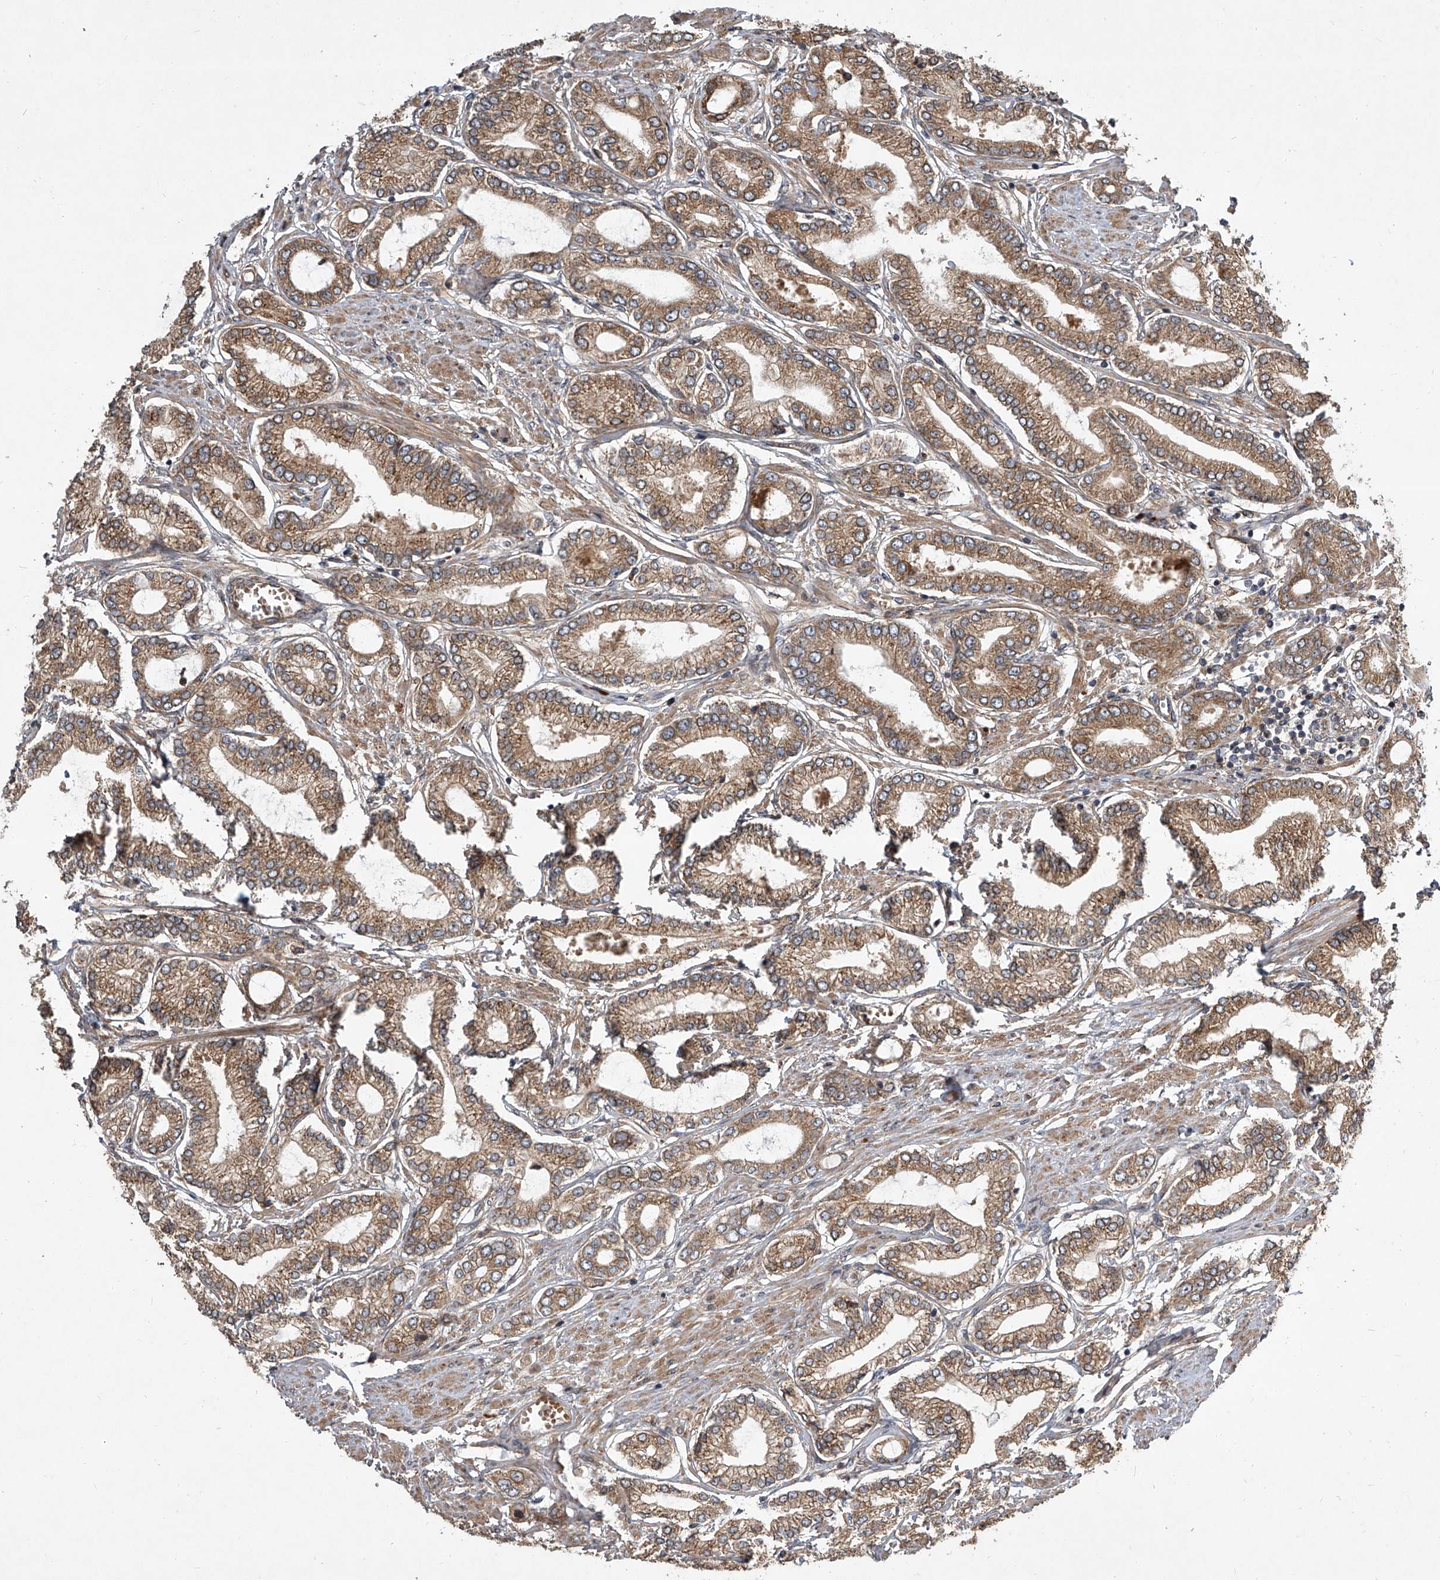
{"staining": {"intensity": "moderate", "quantity": ">75%", "location": "cytoplasmic/membranous"}, "tissue": "prostate cancer", "cell_type": "Tumor cells", "image_type": "cancer", "snomed": [{"axis": "morphology", "description": "Adenocarcinoma, Low grade"}, {"axis": "topography", "description": "Prostate"}], "caption": "There is medium levels of moderate cytoplasmic/membranous expression in tumor cells of low-grade adenocarcinoma (prostate), as demonstrated by immunohistochemical staining (brown color).", "gene": "EVA1C", "patient": {"sex": "male", "age": 63}}